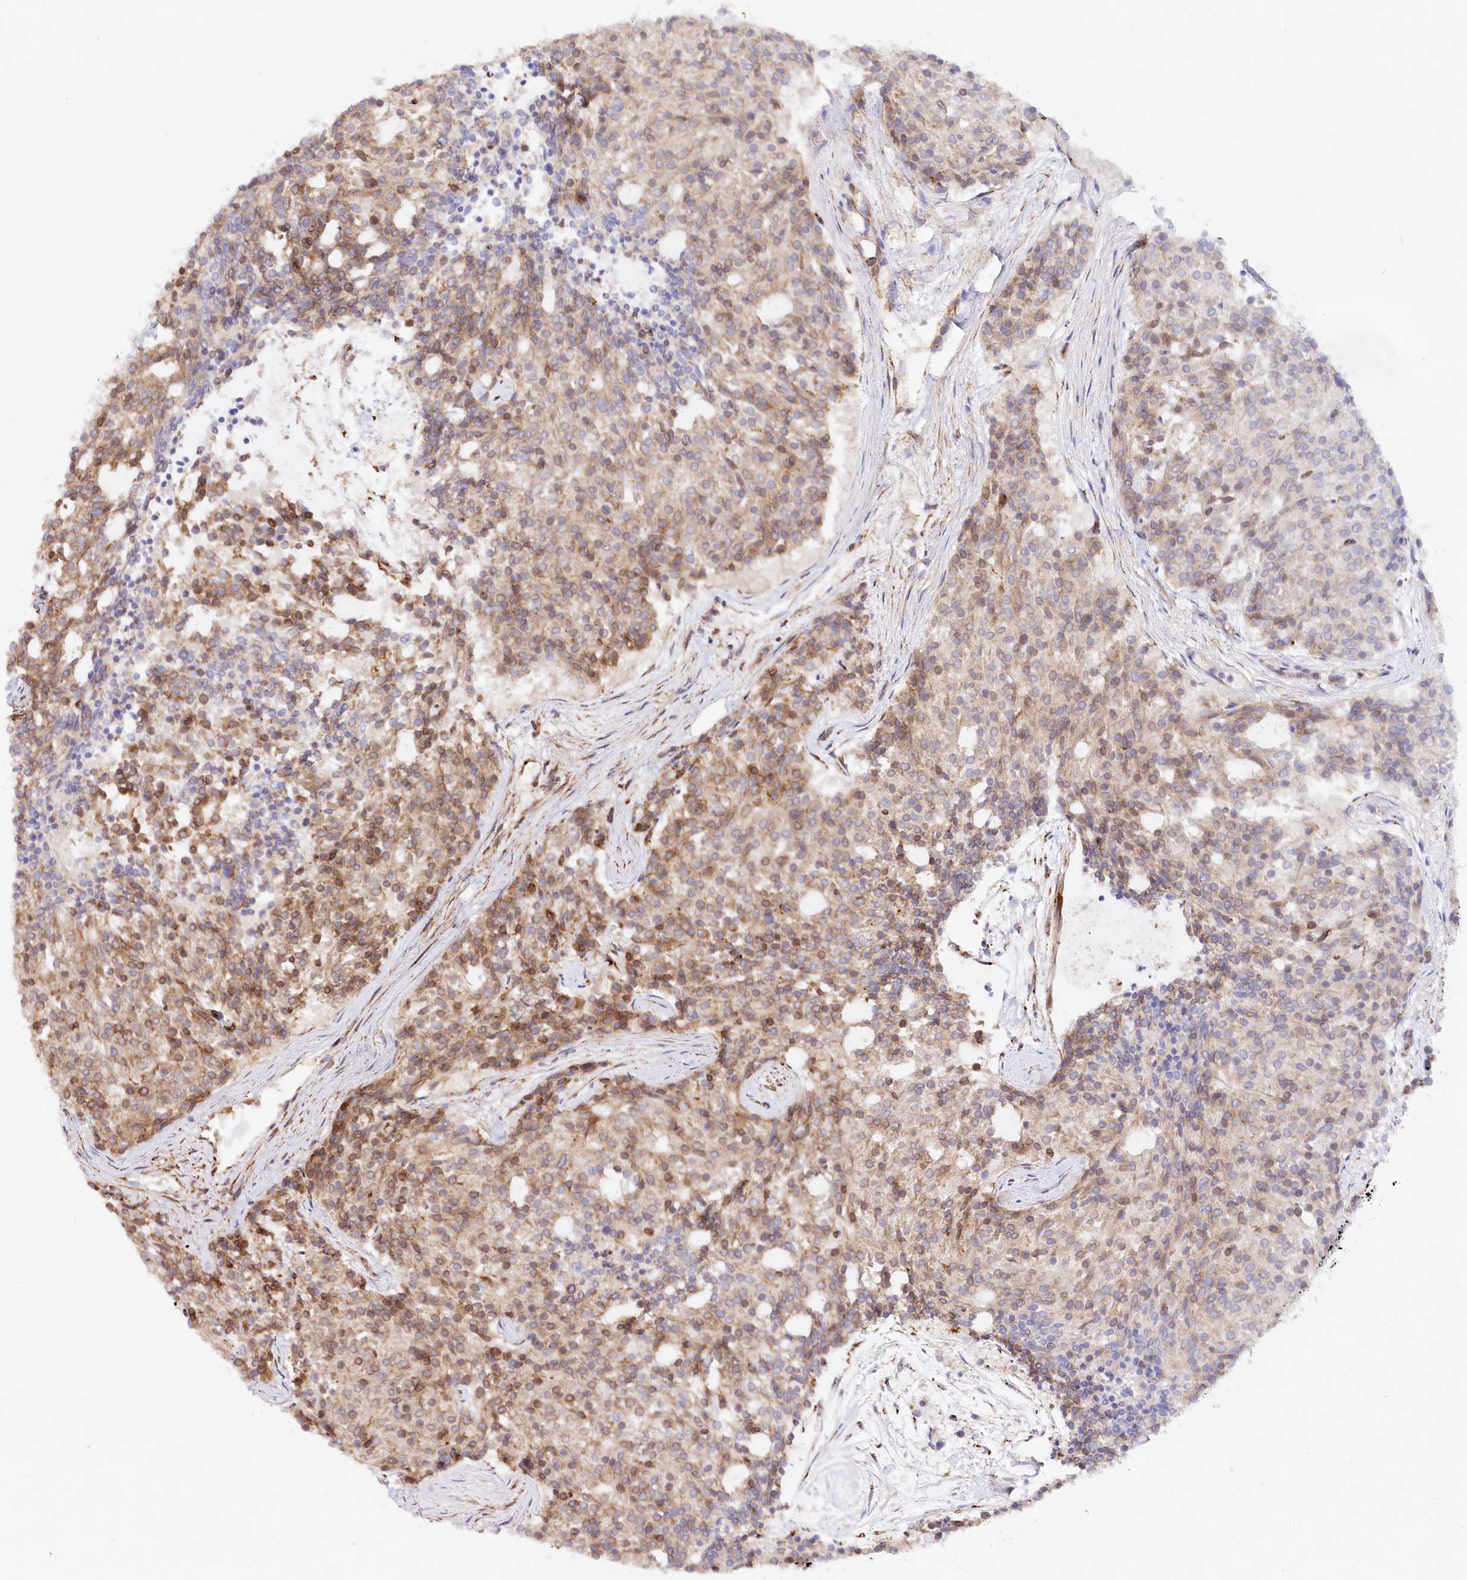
{"staining": {"intensity": "moderate", "quantity": ">75%", "location": "cytoplasmic/membranous"}, "tissue": "carcinoid", "cell_type": "Tumor cells", "image_type": "cancer", "snomed": [{"axis": "morphology", "description": "Carcinoid, malignant, NOS"}, {"axis": "topography", "description": "Pancreas"}], "caption": "A medium amount of moderate cytoplasmic/membranous expression is present in about >75% of tumor cells in carcinoid (malignant) tissue. (brown staining indicates protein expression, while blue staining denotes nuclei).", "gene": "ABRAXAS2", "patient": {"sex": "female", "age": 54}}